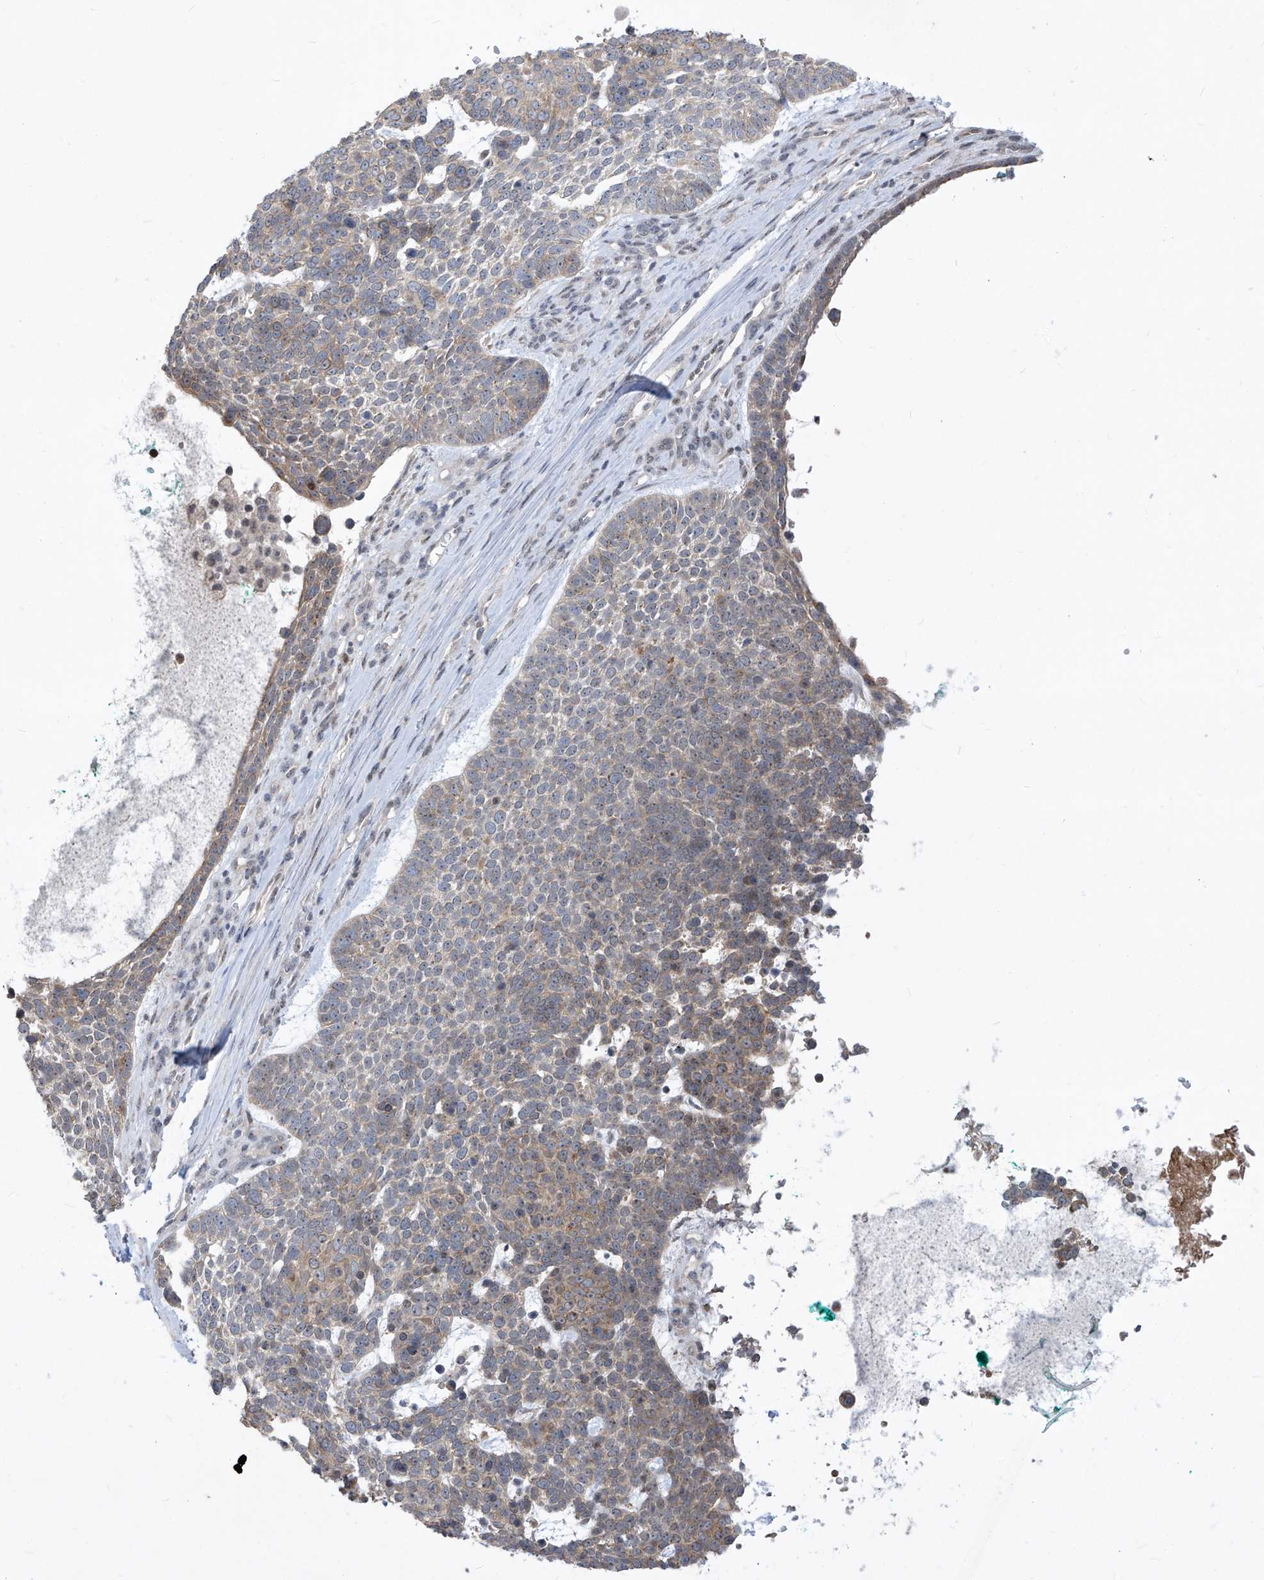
{"staining": {"intensity": "moderate", "quantity": "25%-75%", "location": "cytoplasmic/membranous"}, "tissue": "skin cancer", "cell_type": "Tumor cells", "image_type": "cancer", "snomed": [{"axis": "morphology", "description": "Basal cell carcinoma"}, {"axis": "topography", "description": "Skin"}], "caption": "Protein expression analysis of skin basal cell carcinoma reveals moderate cytoplasmic/membranous staining in about 25%-75% of tumor cells. Using DAB (brown) and hematoxylin (blue) stains, captured at high magnification using brightfield microscopy.", "gene": "CETN2", "patient": {"sex": "female", "age": 81}}